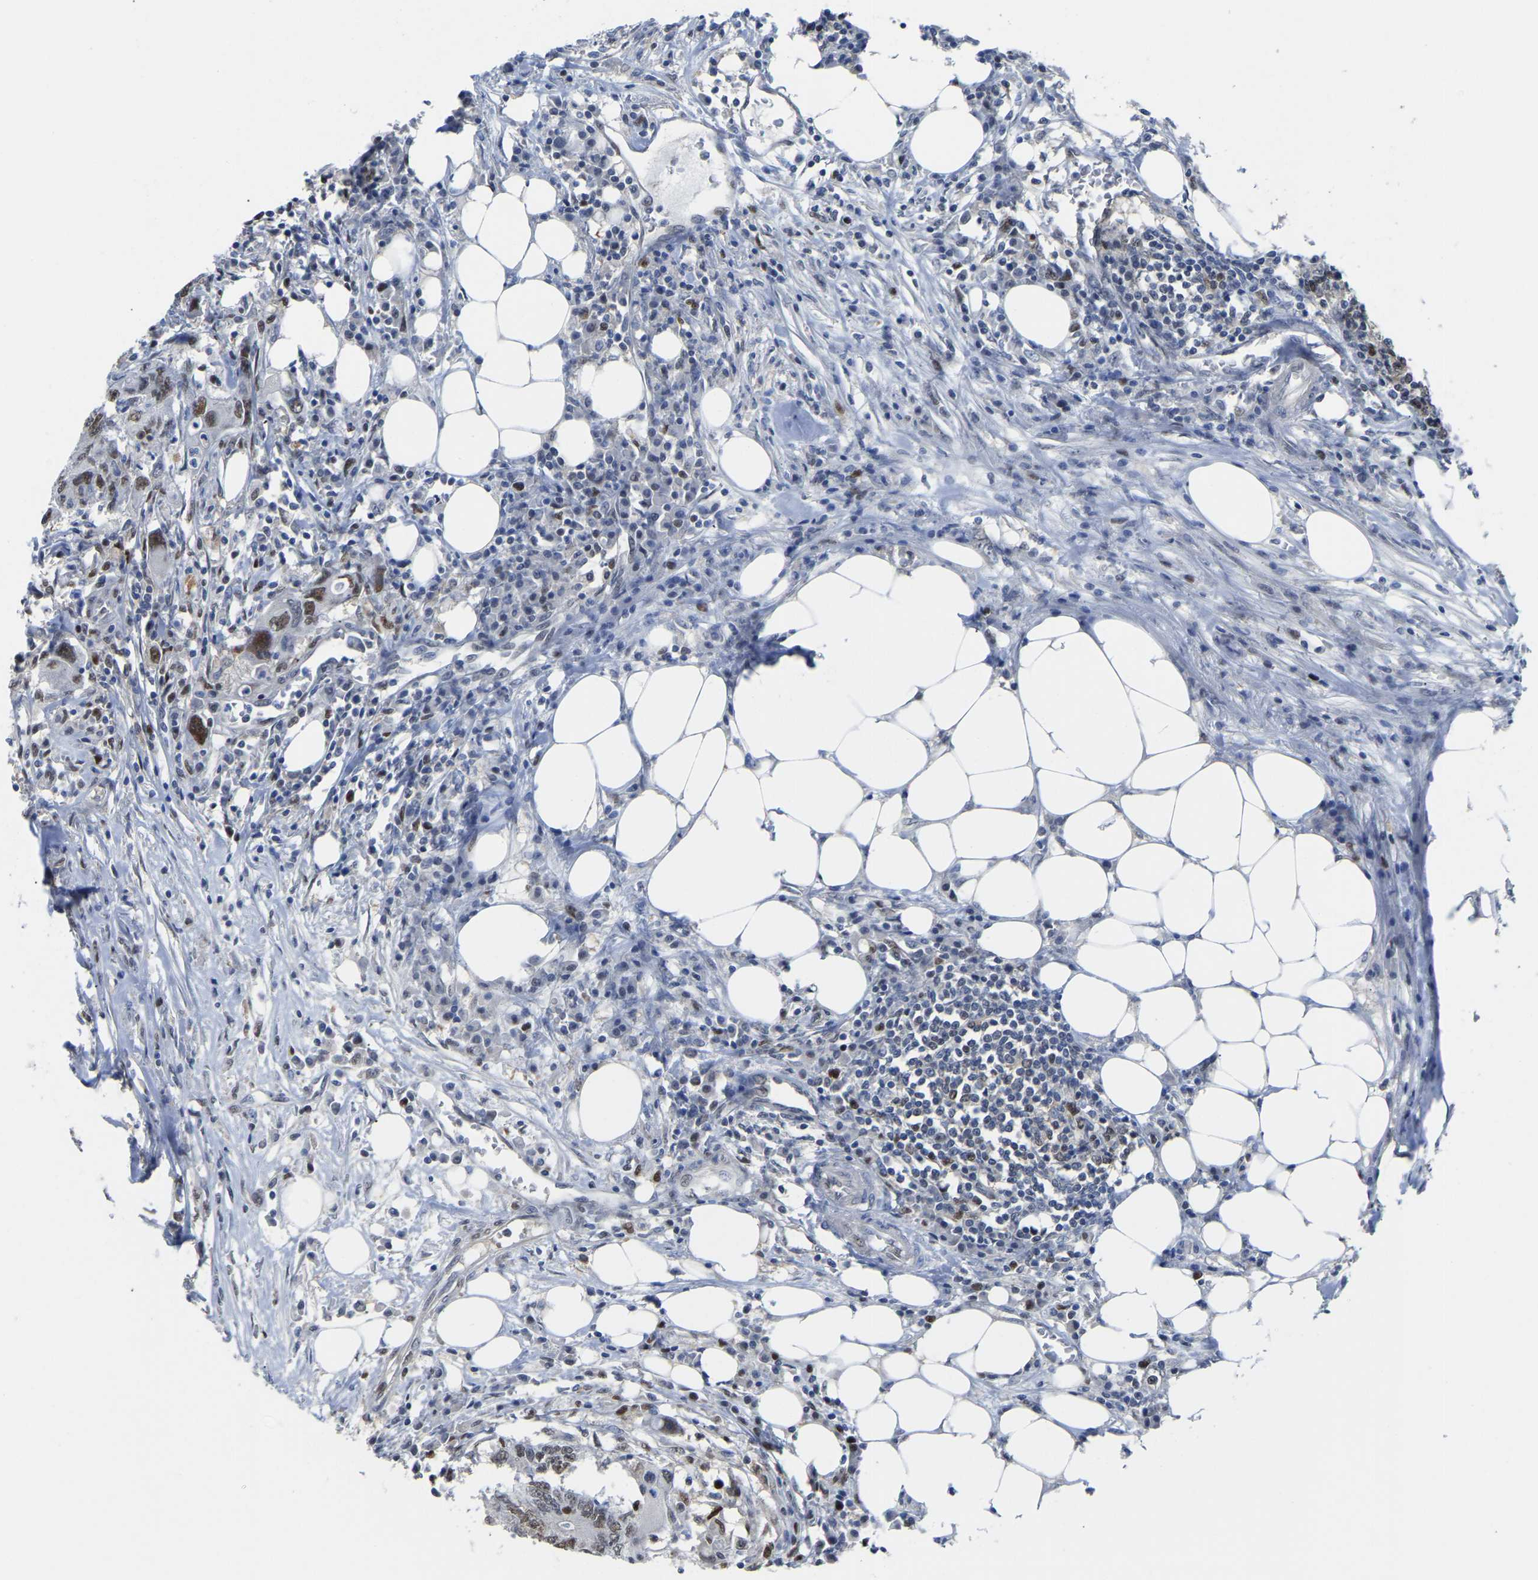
{"staining": {"intensity": "moderate", "quantity": "25%-75%", "location": "nuclear"}, "tissue": "colorectal cancer", "cell_type": "Tumor cells", "image_type": "cancer", "snomed": [{"axis": "morphology", "description": "Adenocarcinoma, NOS"}, {"axis": "topography", "description": "Colon"}], "caption": "Colorectal cancer (adenocarcinoma) was stained to show a protein in brown. There is medium levels of moderate nuclear expression in approximately 25%-75% of tumor cells.", "gene": "KLRG2", "patient": {"sex": "male", "age": 71}}